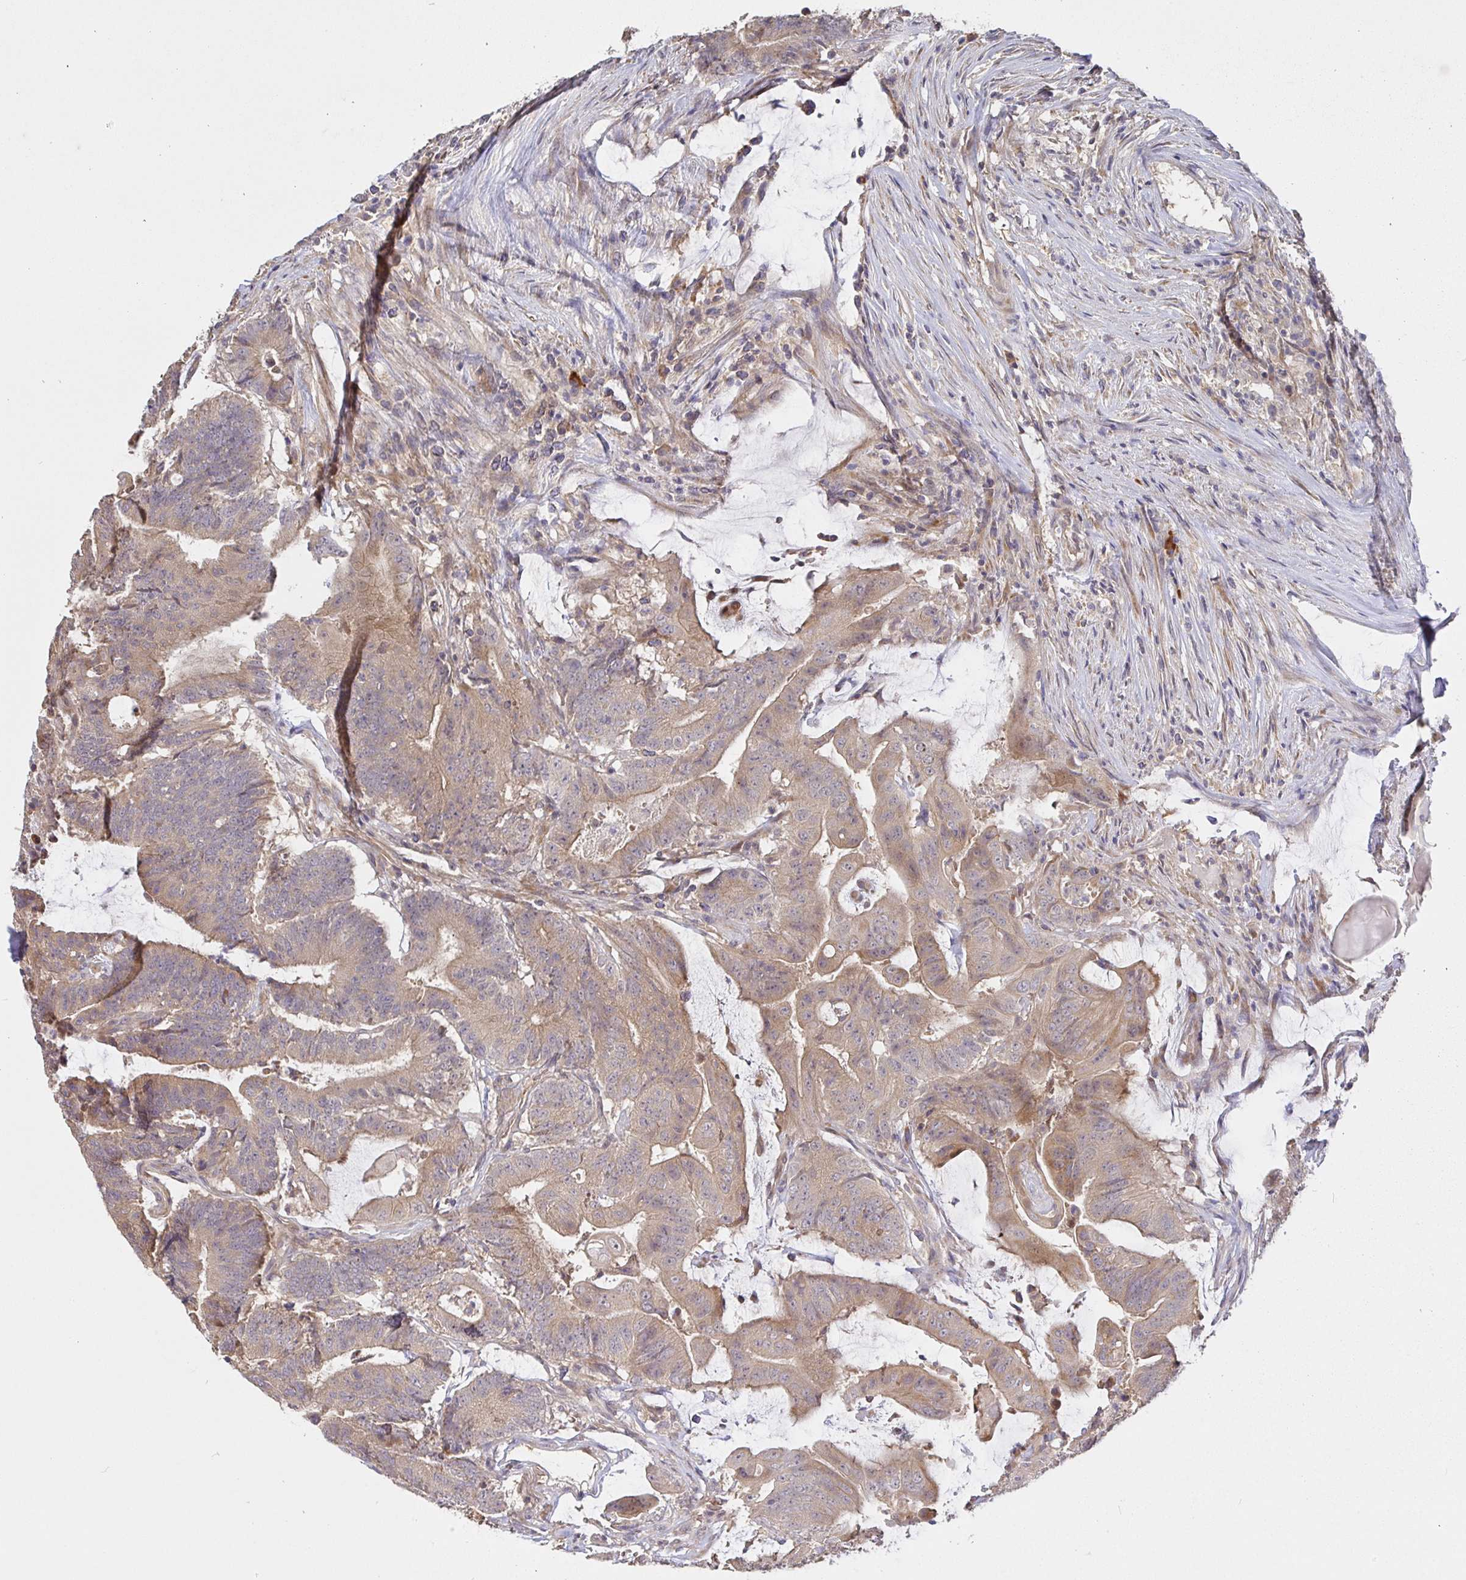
{"staining": {"intensity": "weak", "quantity": ">75%", "location": "cytoplasmic/membranous"}, "tissue": "colorectal cancer", "cell_type": "Tumor cells", "image_type": "cancer", "snomed": [{"axis": "morphology", "description": "Adenocarcinoma, NOS"}, {"axis": "topography", "description": "Colon"}], "caption": "An image of human colorectal cancer (adenocarcinoma) stained for a protein shows weak cytoplasmic/membranous brown staining in tumor cells. The protein of interest is shown in brown color, while the nuclei are stained blue.", "gene": "ZDHHC11", "patient": {"sex": "female", "age": 43}}